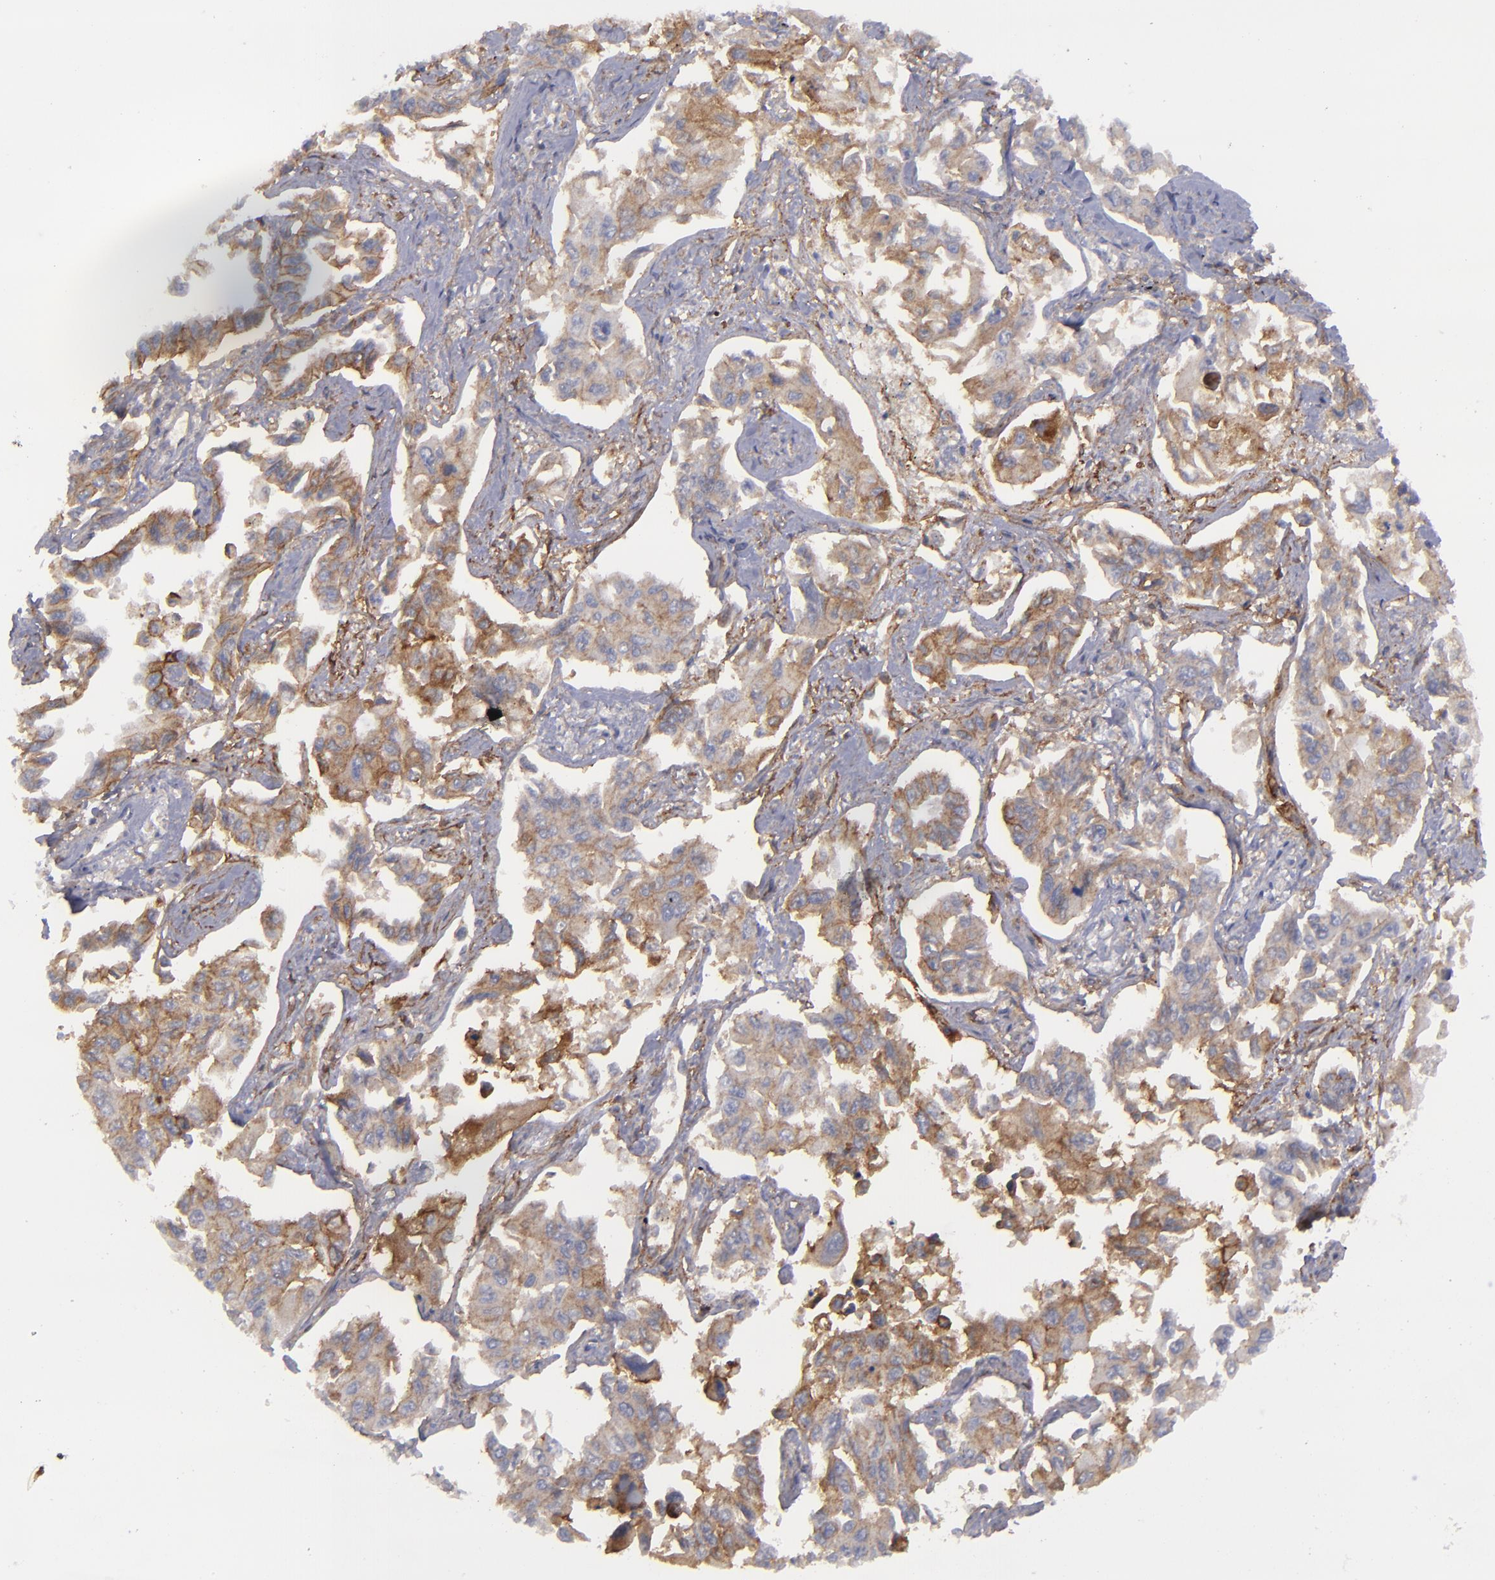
{"staining": {"intensity": "moderate", "quantity": ">75%", "location": "cytoplasmic/membranous"}, "tissue": "lung cancer", "cell_type": "Tumor cells", "image_type": "cancer", "snomed": [{"axis": "morphology", "description": "Adenocarcinoma, NOS"}, {"axis": "topography", "description": "Lung"}], "caption": "DAB (3,3'-diaminobenzidine) immunohistochemical staining of lung cancer (adenocarcinoma) reveals moderate cytoplasmic/membranous protein expression in about >75% of tumor cells. Nuclei are stained in blue.", "gene": "BSG", "patient": {"sex": "male", "age": 64}}